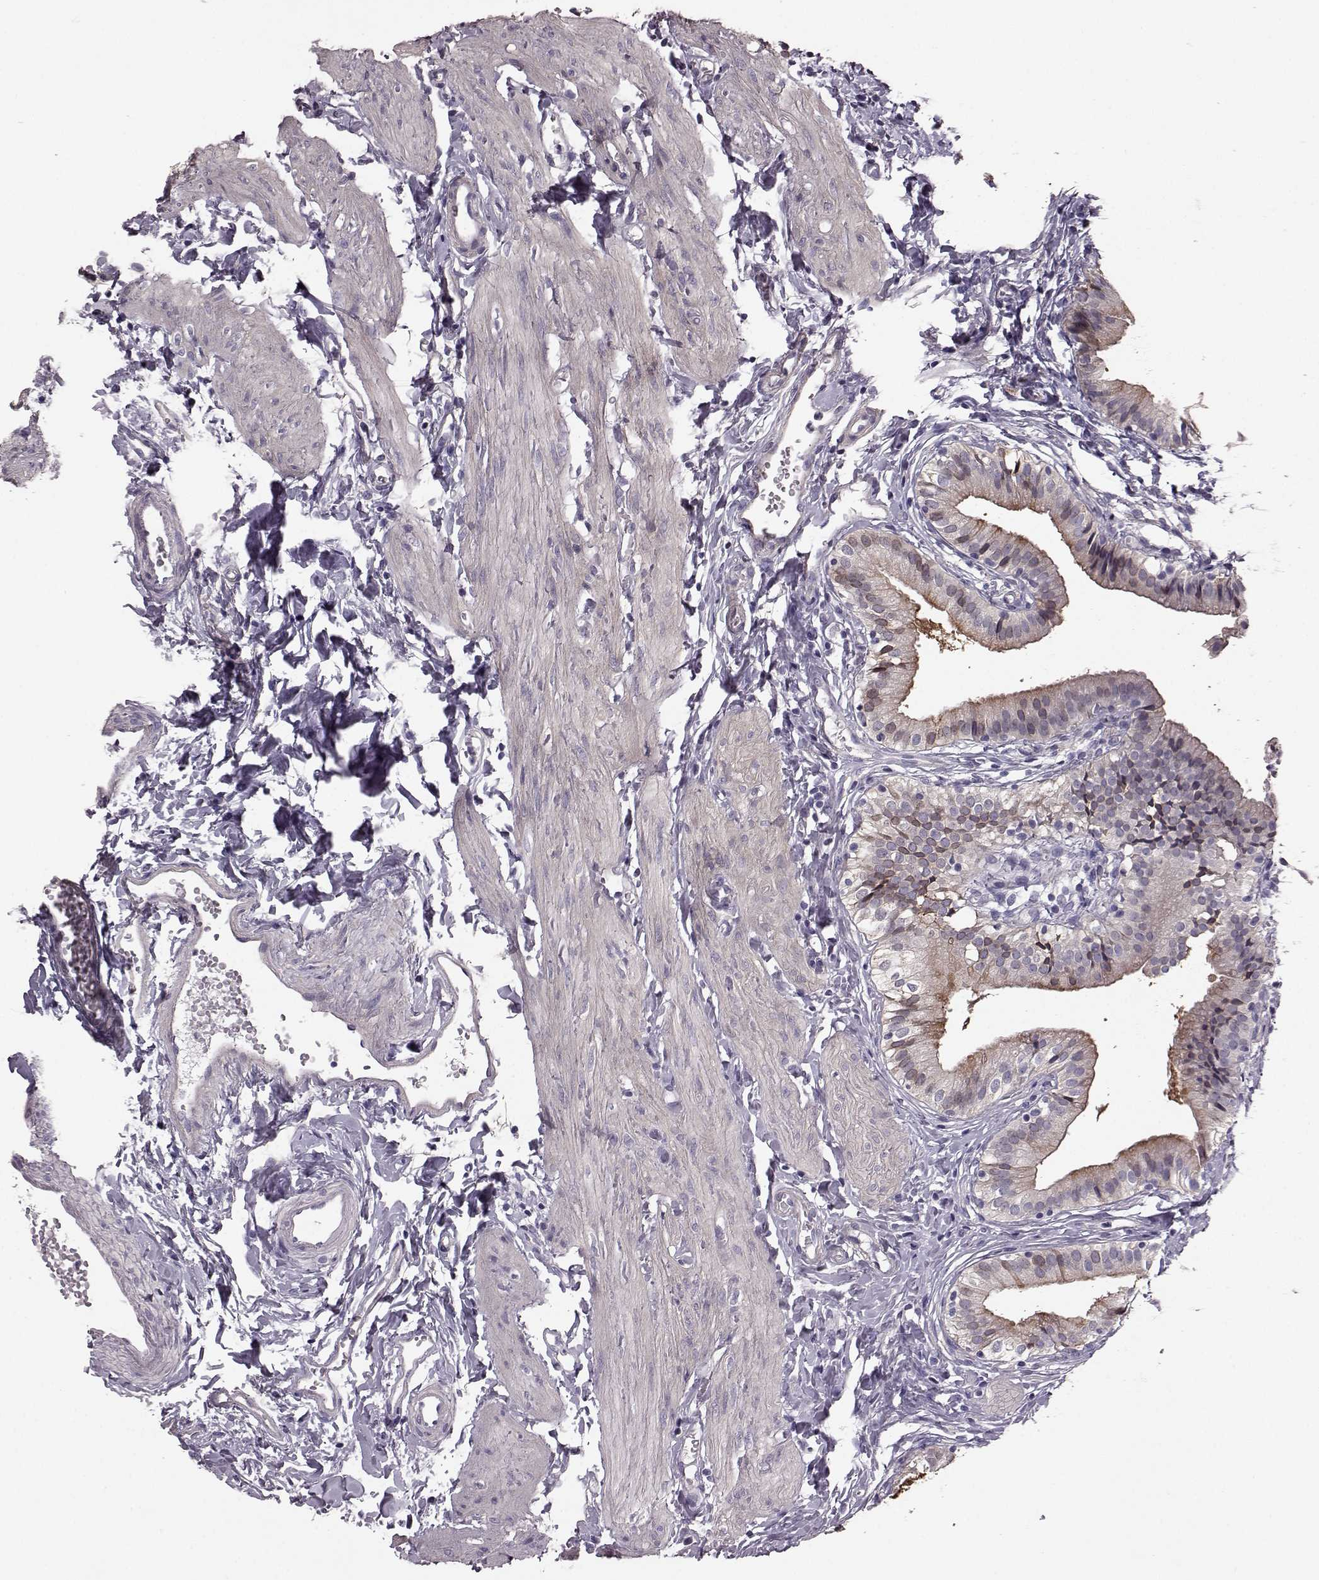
{"staining": {"intensity": "weak", "quantity": "<25%", "location": "nuclear"}, "tissue": "gallbladder", "cell_type": "Glandular cells", "image_type": "normal", "snomed": [{"axis": "morphology", "description": "Normal tissue, NOS"}, {"axis": "topography", "description": "Gallbladder"}], "caption": "Glandular cells are negative for protein expression in normal human gallbladder. (Brightfield microscopy of DAB immunohistochemistry at high magnification).", "gene": "GRK1", "patient": {"sex": "female", "age": 47}}